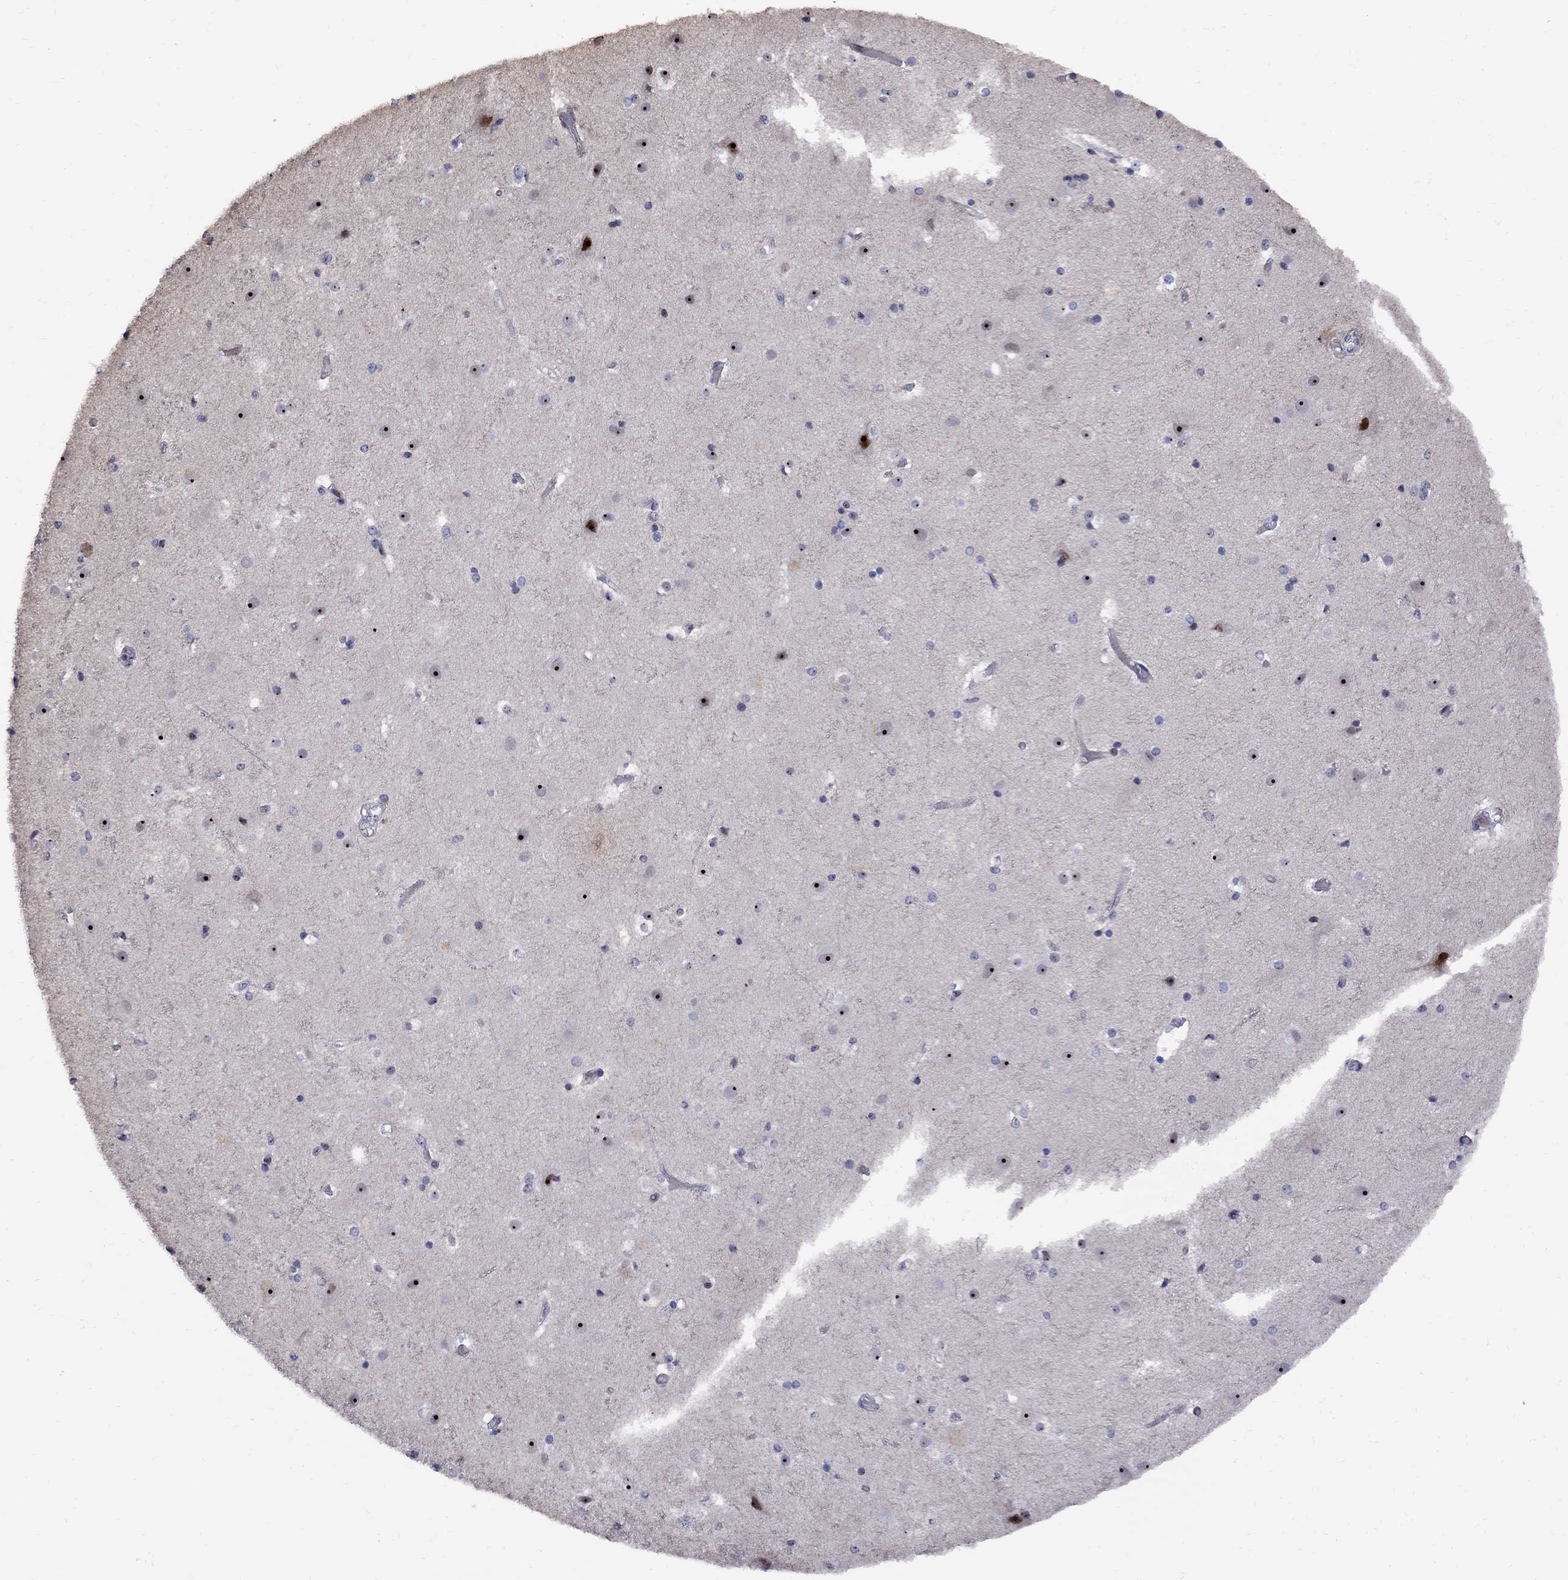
{"staining": {"intensity": "negative", "quantity": "none", "location": "none"}, "tissue": "cerebral cortex", "cell_type": "Endothelial cells", "image_type": "normal", "snomed": [{"axis": "morphology", "description": "Normal tissue, NOS"}, {"axis": "topography", "description": "Cerebral cortex"}], "caption": "This histopathology image is of unremarkable cerebral cortex stained with immunohistochemistry to label a protein in brown with the nuclei are counter-stained blue. There is no positivity in endothelial cells.", "gene": "DHX33", "patient": {"sex": "female", "age": 52}}